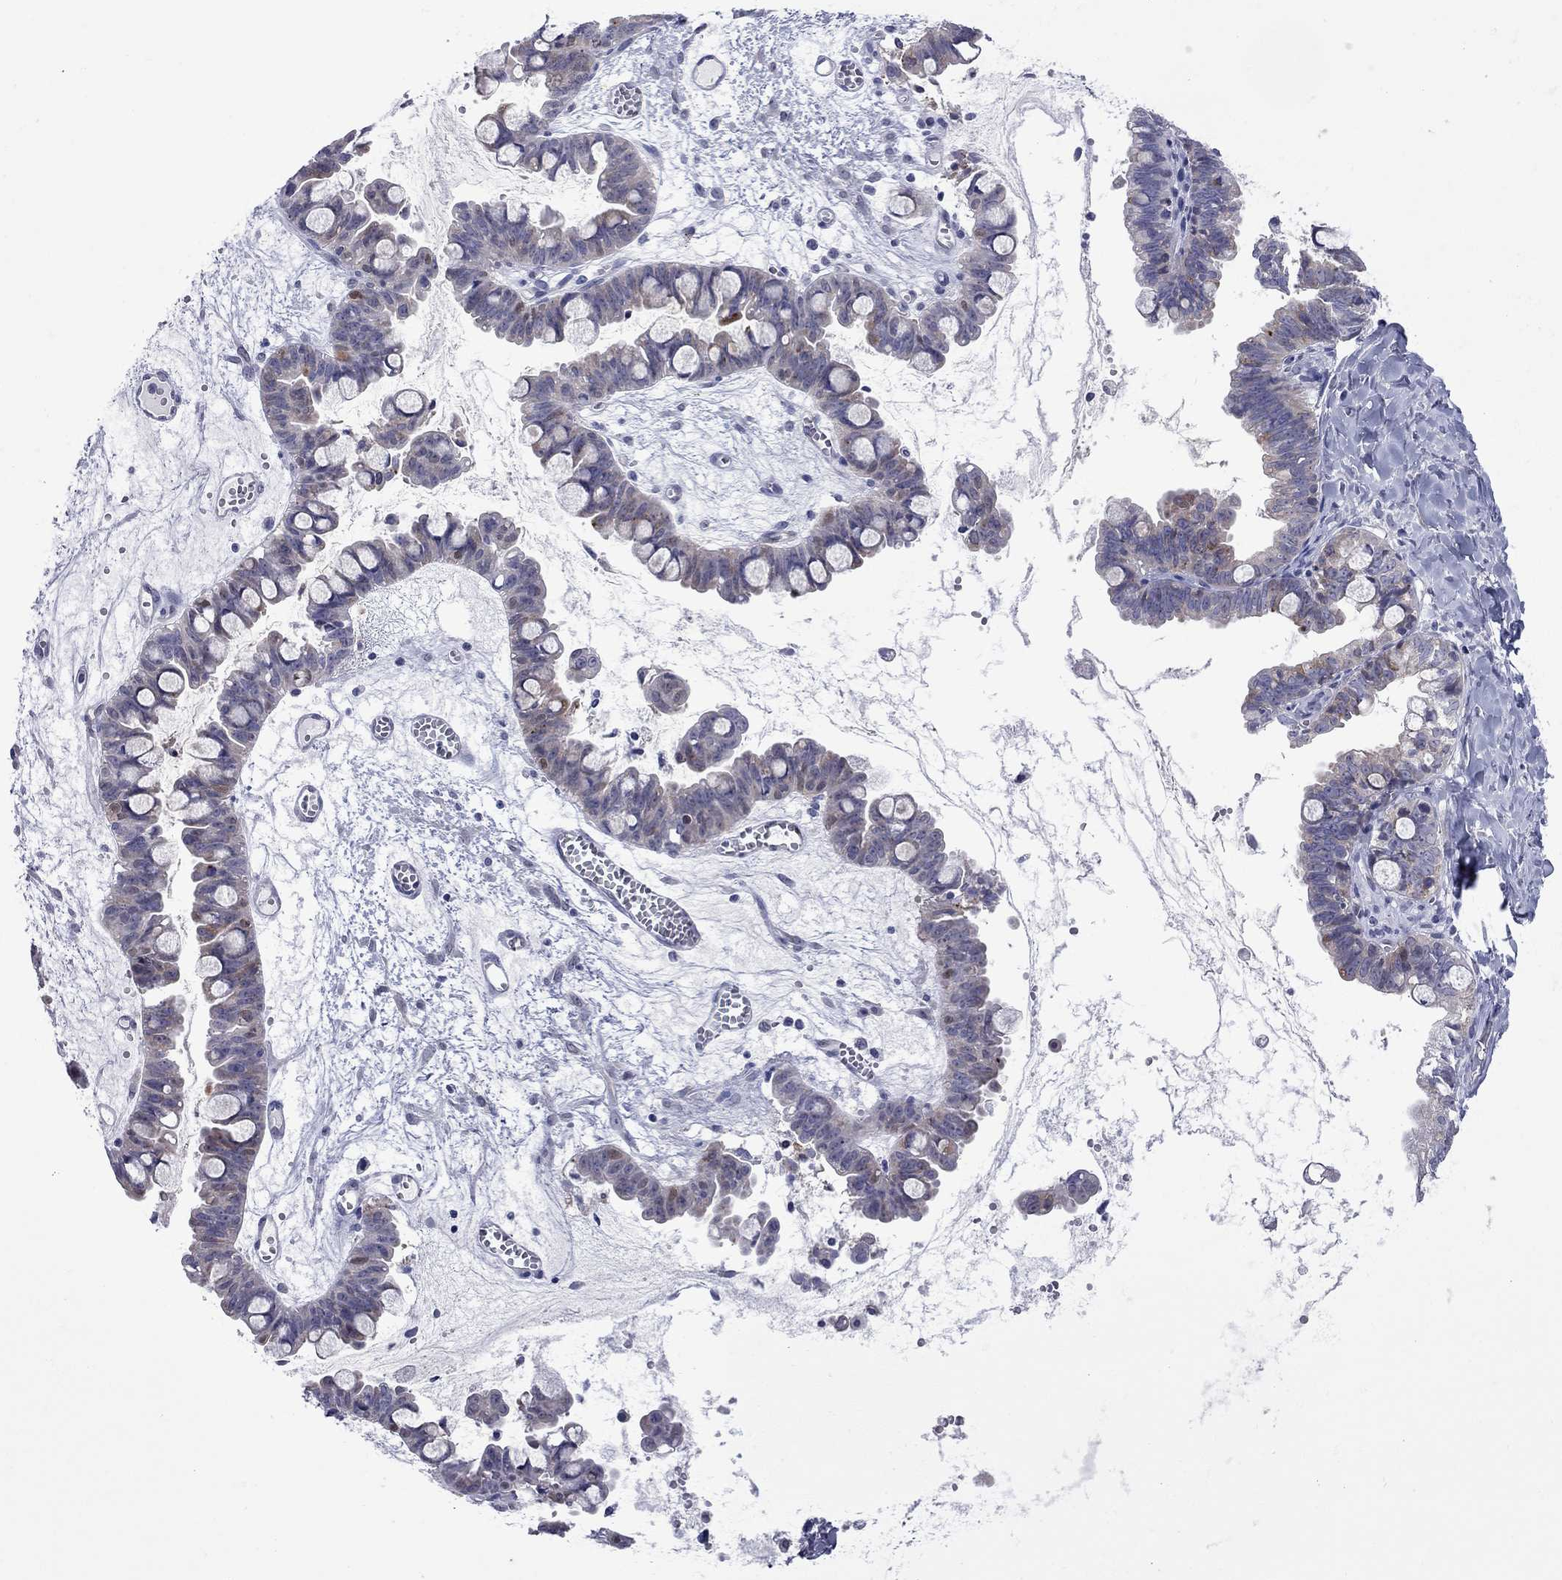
{"staining": {"intensity": "moderate", "quantity": "25%-75%", "location": "cytoplasmic/membranous"}, "tissue": "ovarian cancer", "cell_type": "Tumor cells", "image_type": "cancer", "snomed": [{"axis": "morphology", "description": "Cystadenocarcinoma, mucinous, NOS"}, {"axis": "topography", "description": "Ovary"}], "caption": "Mucinous cystadenocarcinoma (ovarian) stained for a protein (brown) reveals moderate cytoplasmic/membranous positive expression in about 25%-75% of tumor cells.", "gene": "CTNNBIP1", "patient": {"sex": "female", "age": 63}}